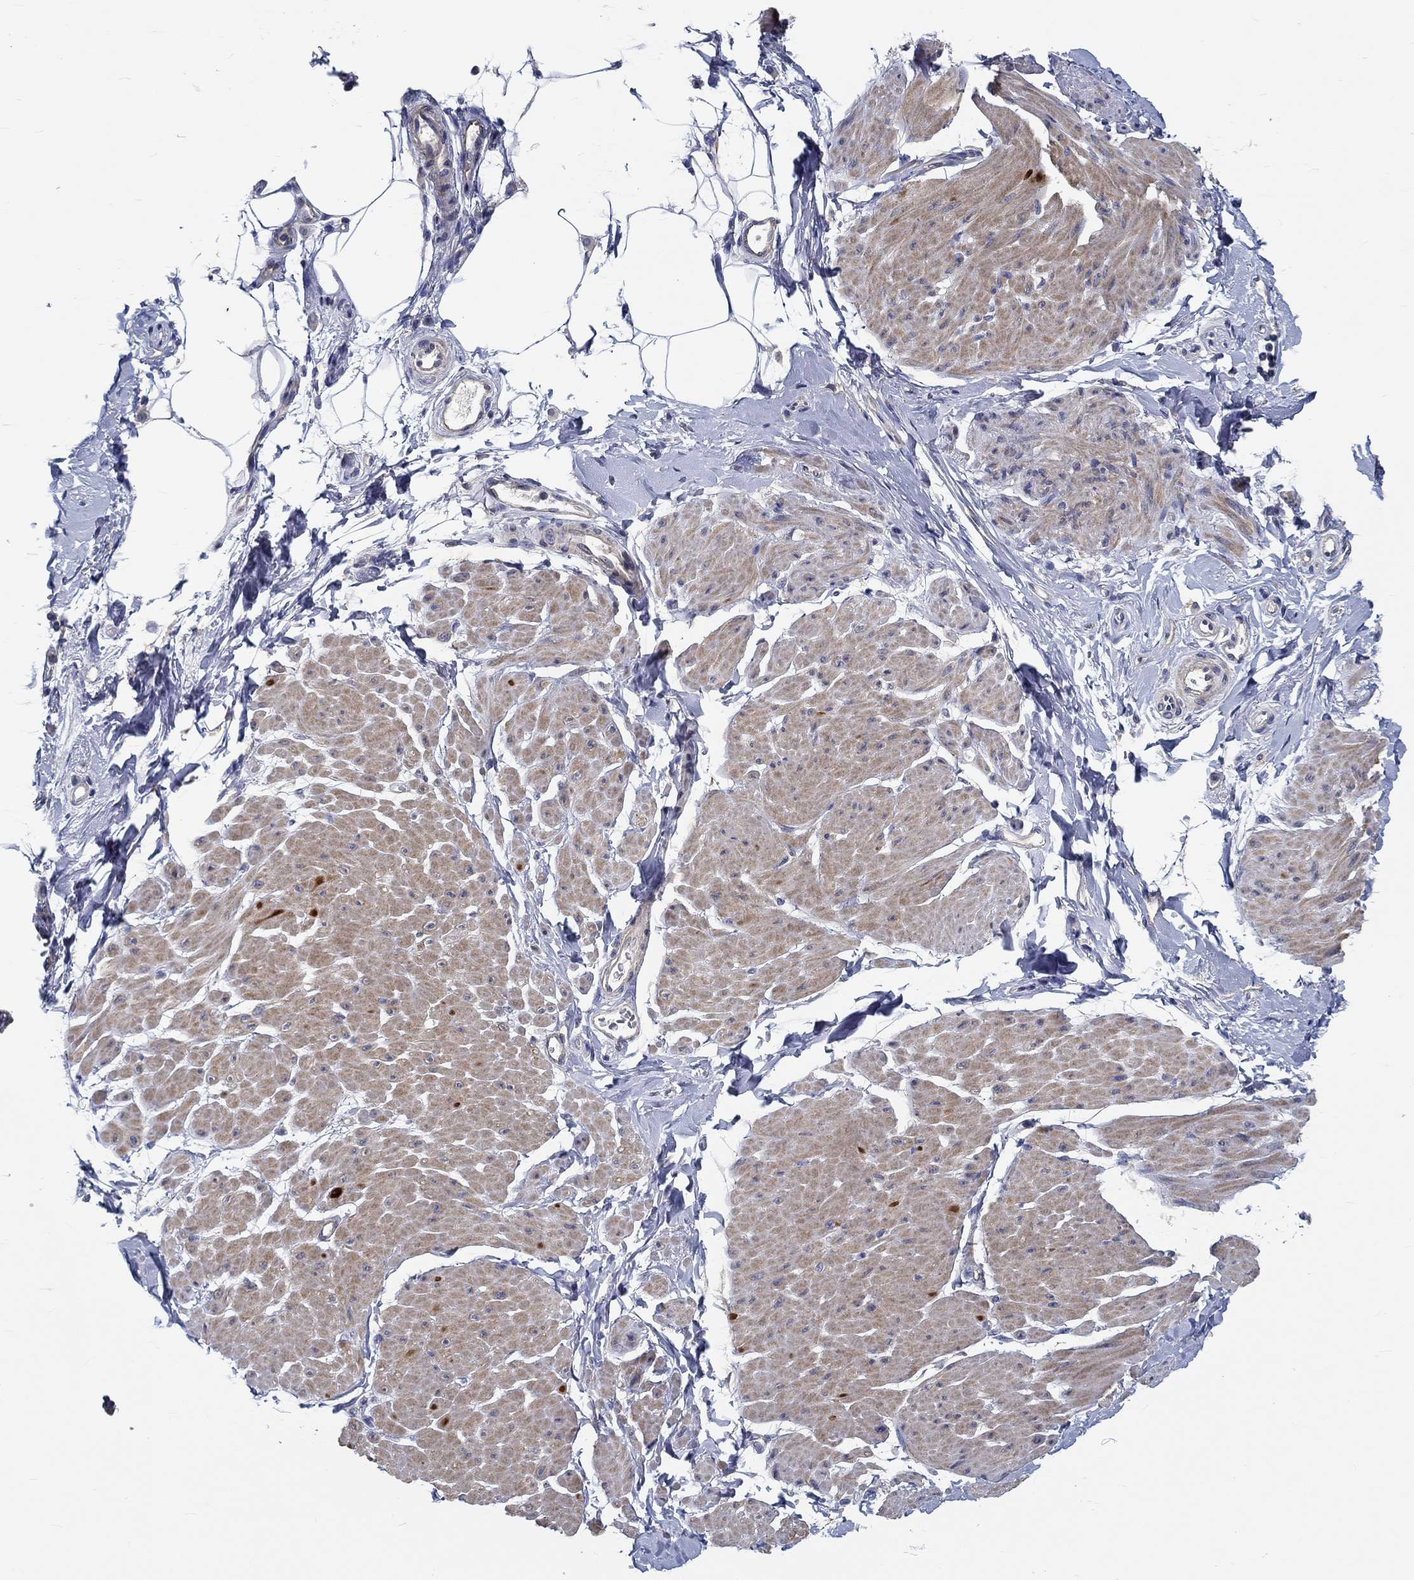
{"staining": {"intensity": "weak", "quantity": "25%-75%", "location": "cytoplasmic/membranous"}, "tissue": "smooth muscle", "cell_type": "Smooth muscle cells", "image_type": "normal", "snomed": [{"axis": "morphology", "description": "Normal tissue, NOS"}, {"axis": "topography", "description": "Adipose tissue"}, {"axis": "topography", "description": "Smooth muscle"}, {"axis": "topography", "description": "Peripheral nerve tissue"}], "caption": "Immunohistochemistry (IHC) of unremarkable human smooth muscle displays low levels of weak cytoplasmic/membranous expression in about 25%-75% of smooth muscle cells.", "gene": "MYBPC1", "patient": {"sex": "male", "age": 83}}